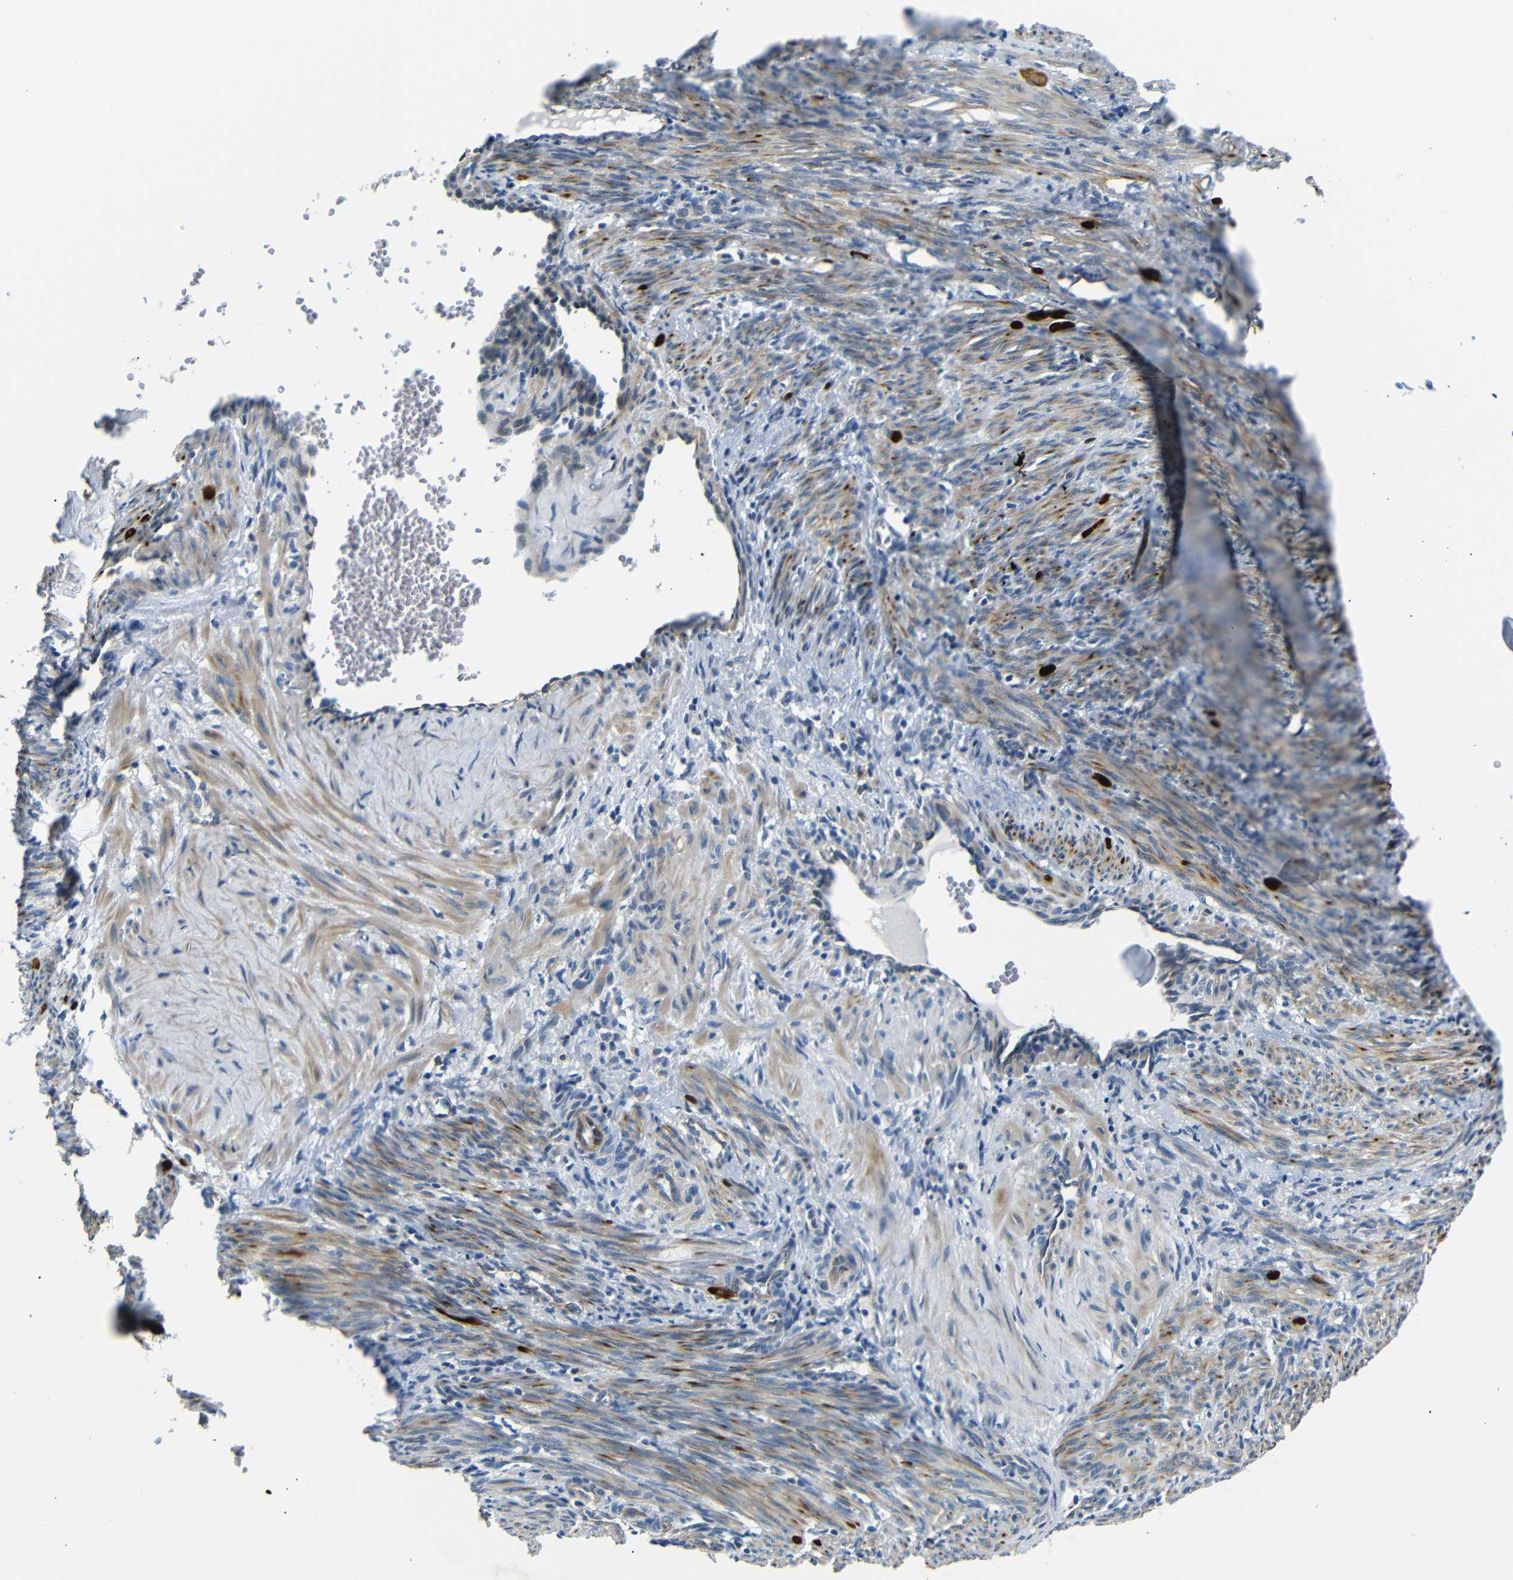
{"staining": {"intensity": "weak", "quantity": ">75%", "location": "cytoplasmic/membranous"}, "tissue": "smooth muscle", "cell_type": "Smooth muscle cells", "image_type": "normal", "snomed": [{"axis": "morphology", "description": "Normal tissue, NOS"}, {"axis": "topography", "description": "Endometrium"}], "caption": "This micrograph exhibits immunohistochemistry (IHC) staining of unremarkable smooth muscle, with low weak cytoplasmic/membranous positivity in about >75% of smooth muscle cells.", "gene": "TAFA1", "patient": {"sex": "female", "age": 33}}